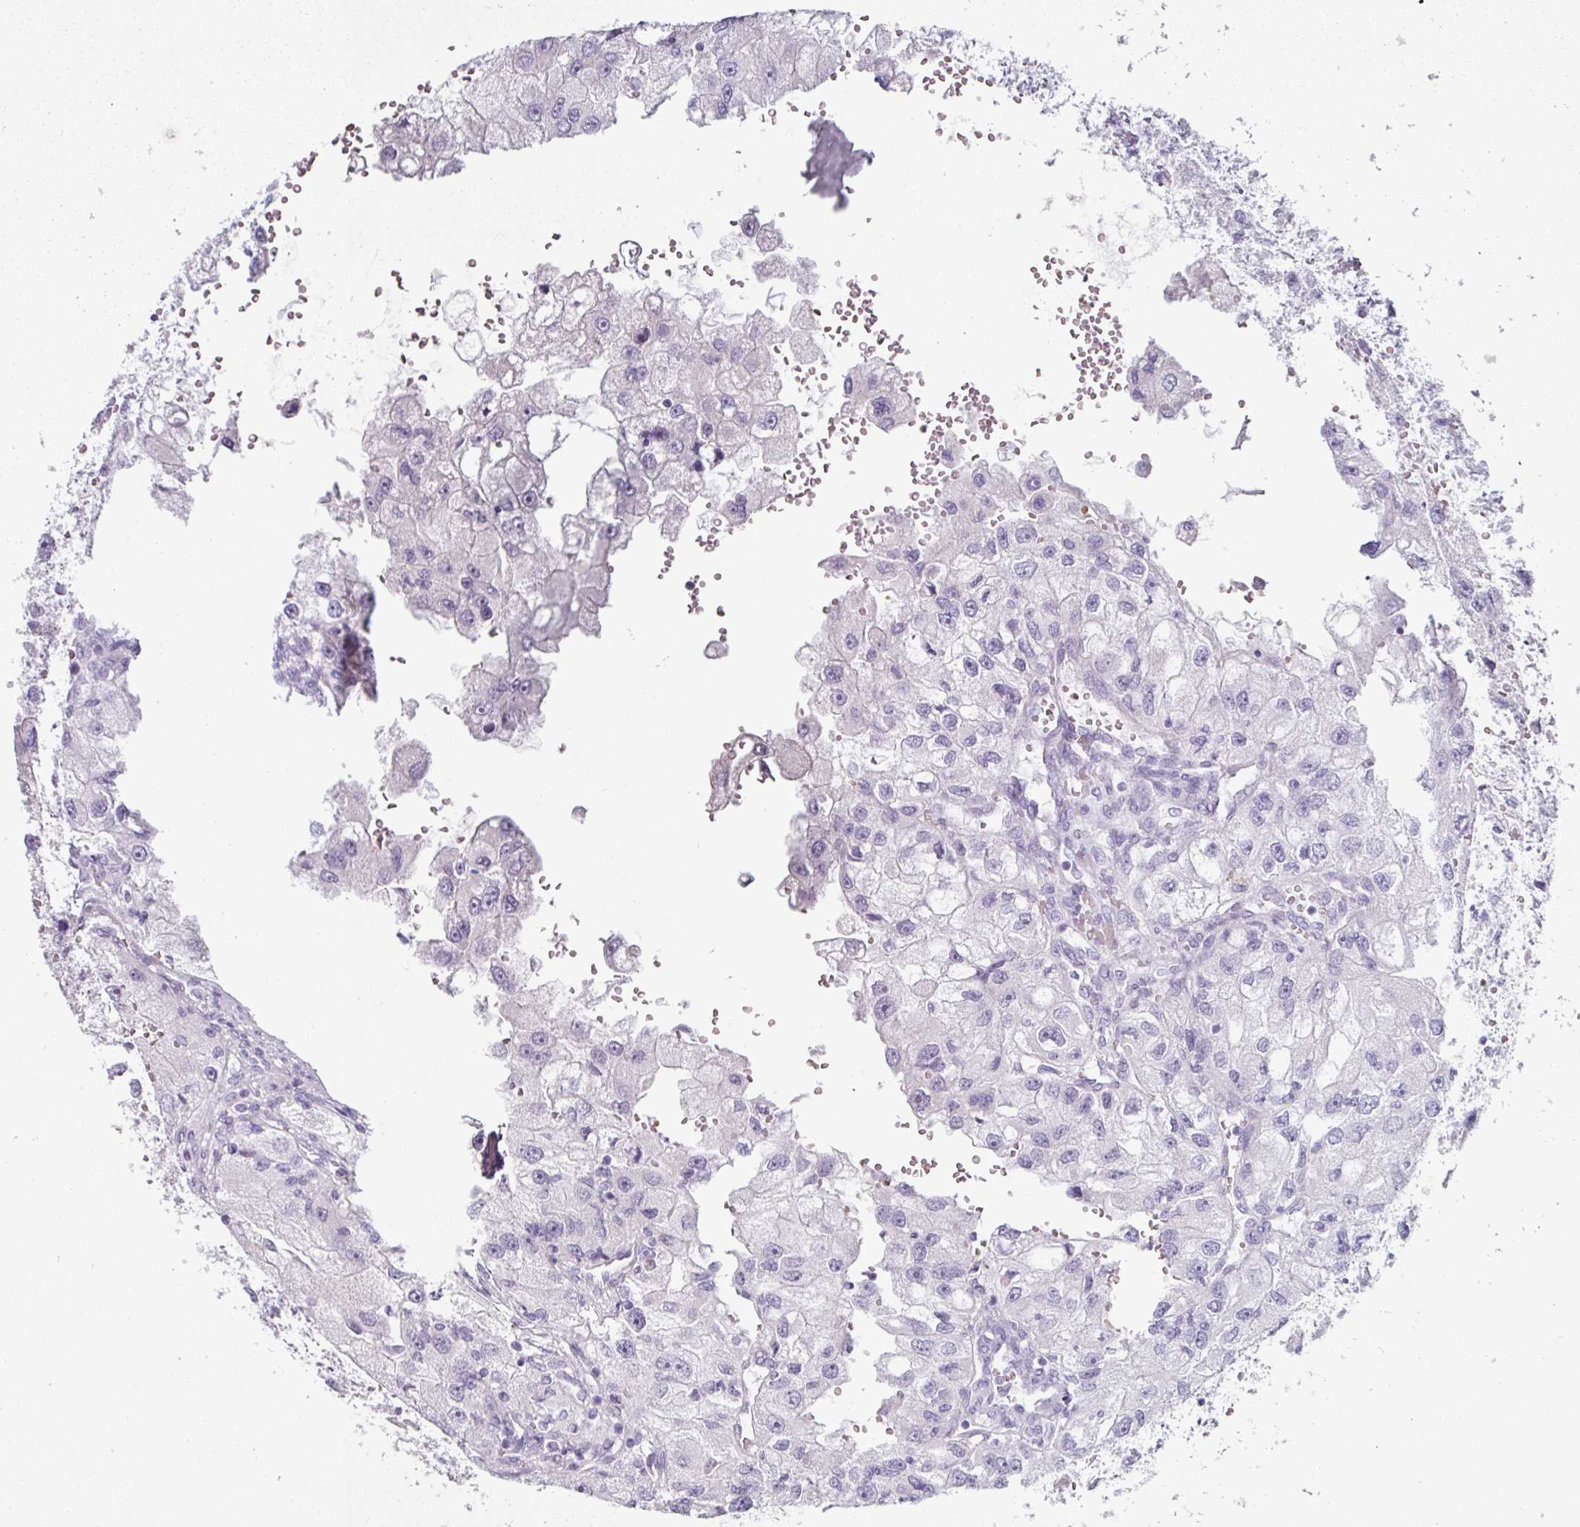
{"staining": {"intensity": "negative", "quantity": "none", "location": "none"}, "tissue": "renal cancer", "cell_type": "Tumor cells", "image_type": "cancer", "snomed": [{"axis": "morphology", "description": "Adenocarcinoma, NOS"}, {"axis": "topography", "description": "Kidney"}], "caption": "Tumor cells show no significant positivity in renal cancer (adenocarcinoma).", "gene": "CLCA1", "patient": {"sex": "male", "age": 63}}